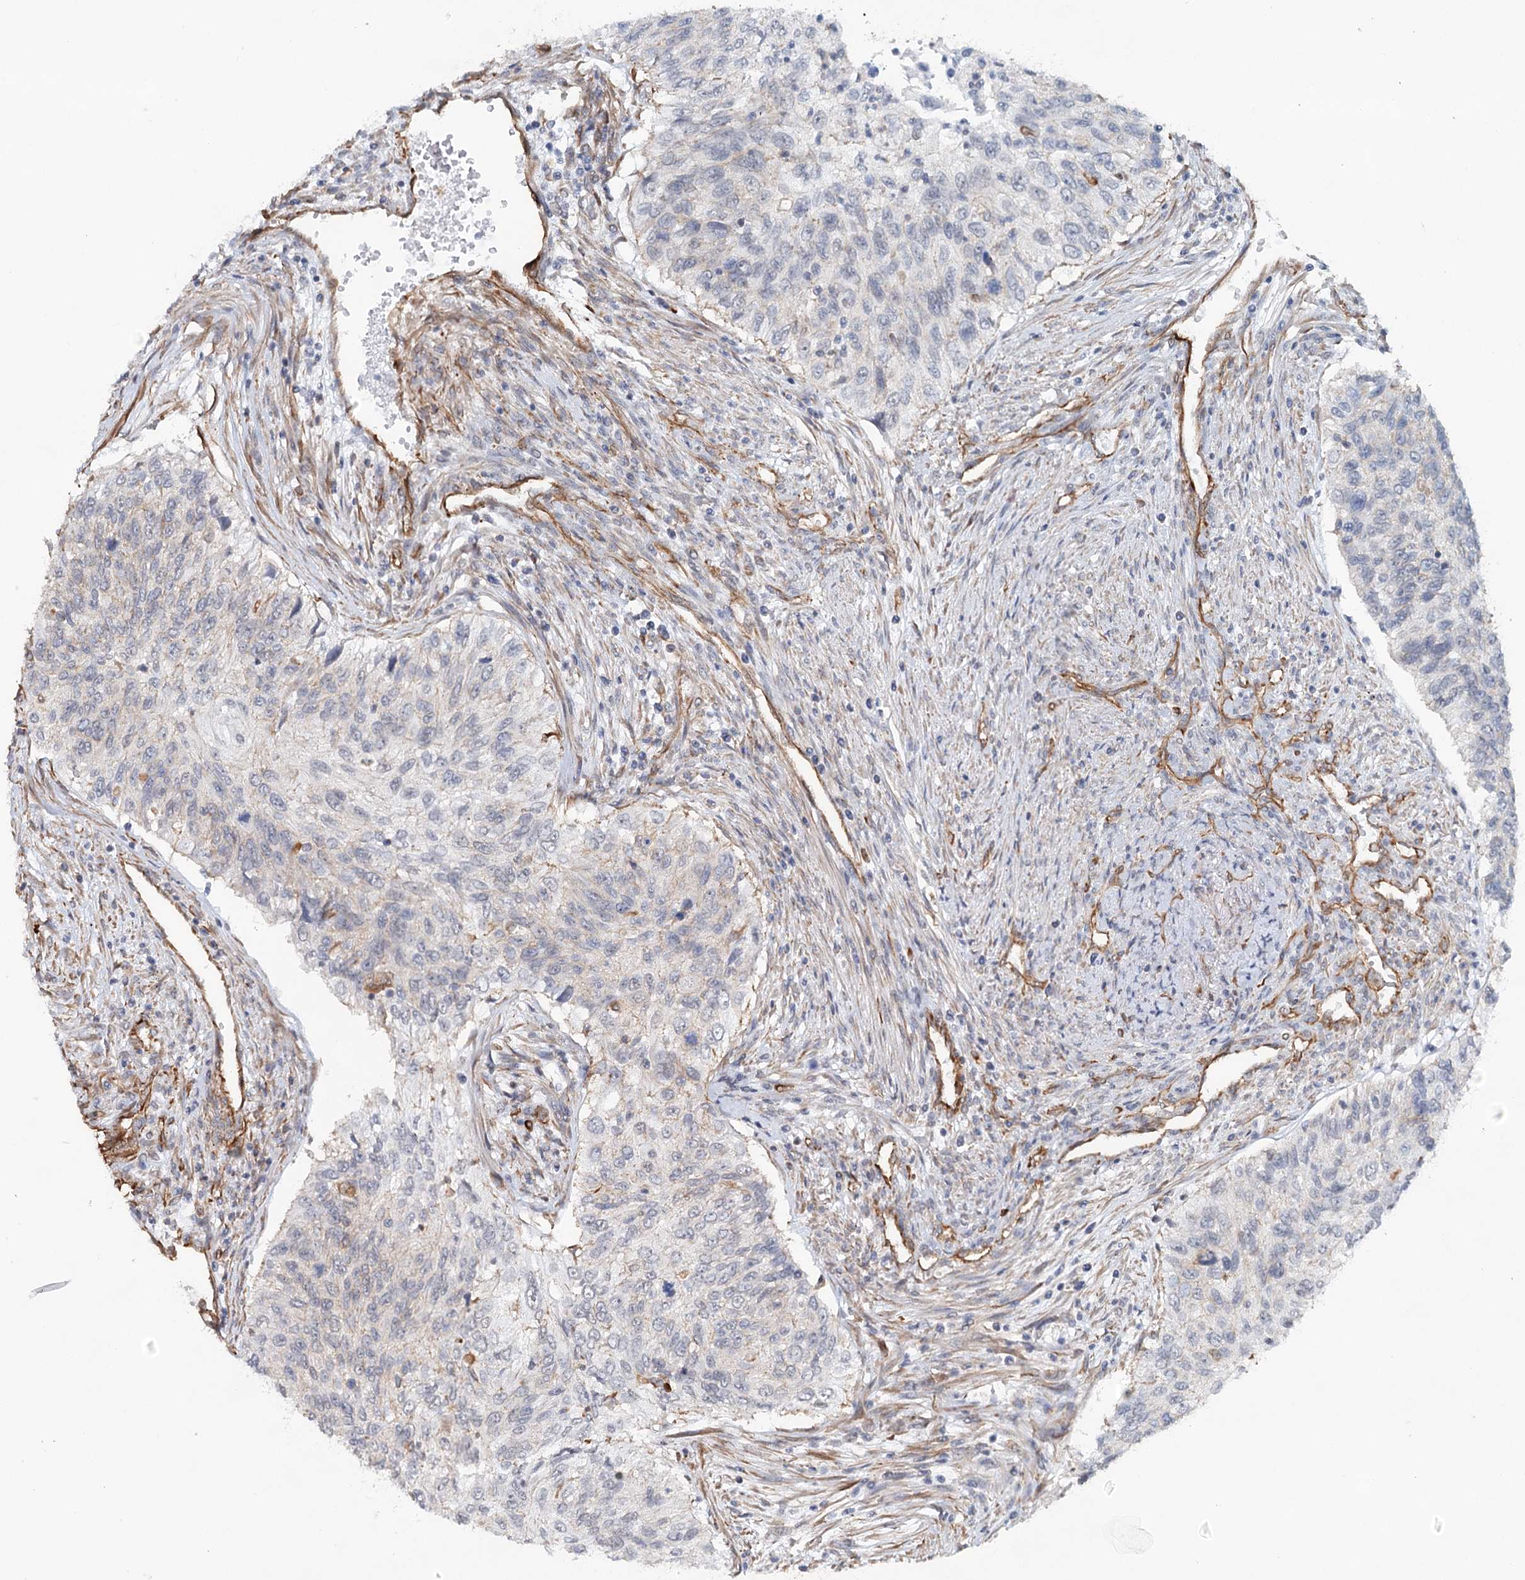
{"staining": {"intensity": "negative", "quantity": "none", "location": "none"}, "tissue": "urothelial cancer", "cell_type": "Tumor cells", "image_type": "cancer", "snomed": [{"axis": "morphology", "description": "Urothelial carcinoma, High grade"}, {"axis": "topography", "description": "Urinary bladder"}], "caption": "A photomicrograph of urothelial cancer stained for a protein displays no brown staining in tumor cells.", "gene": "SYNPO", "patient": {"sex": "female", "age": 60}}